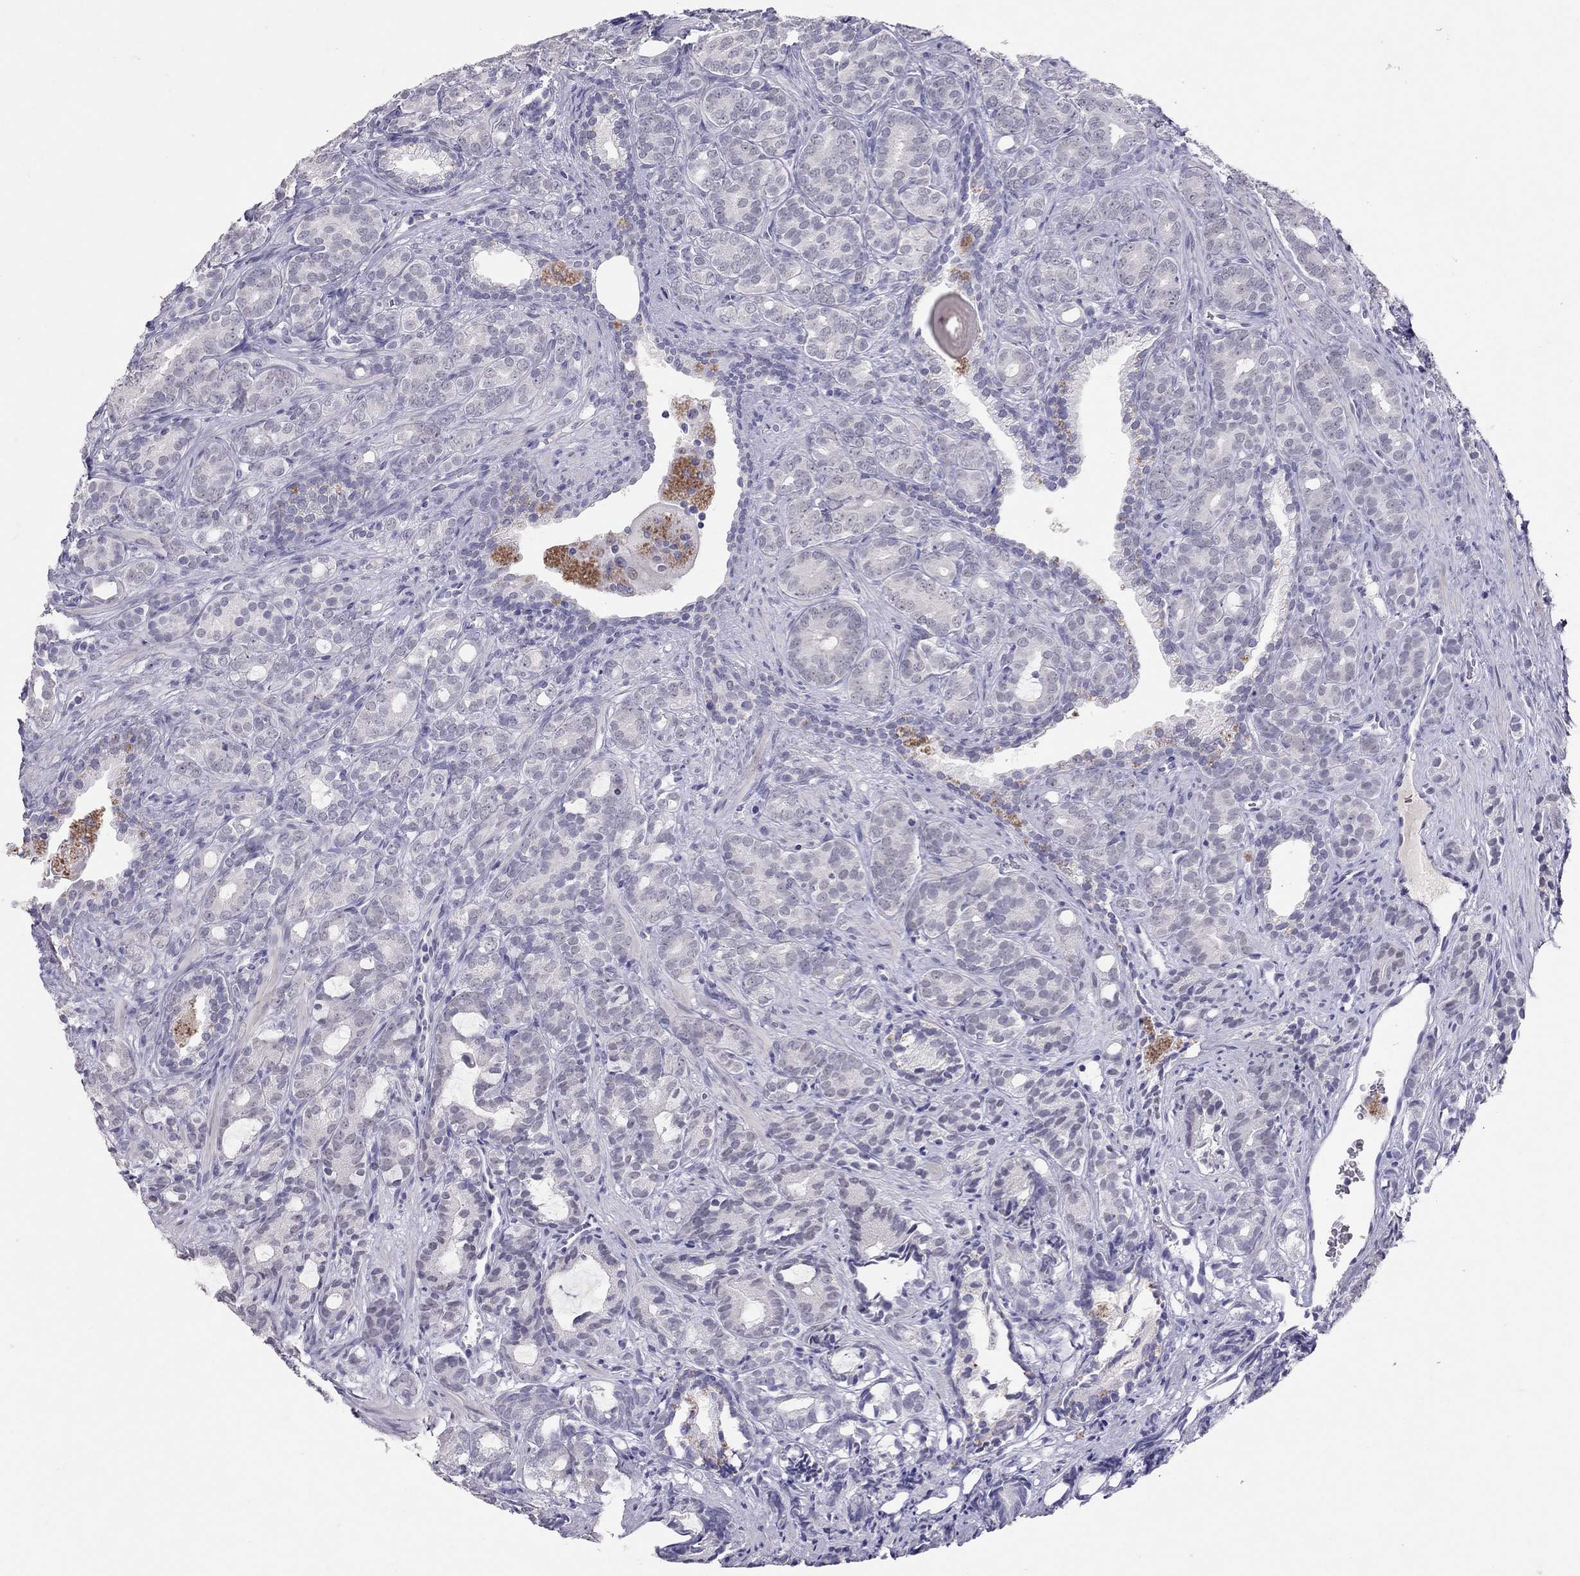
{"staining": {"intensity": "negative", "quantity": "none", "location": "none"}, "tissue": "prostate cancer", "cell_type": "Tumor cells", "image_type": "cancer", "snomed": [{"axis": "morphology", "description": "Adenocarcinoma, High grade"}, {"axis": "topography", "description": "Prostate"}], "caption": "IHC of prostate adenocarcinoma (high-grade) displays no staining in tumor cells.", "gene": "PSMB11", "patient": {"sex": "male", "age": 84}}